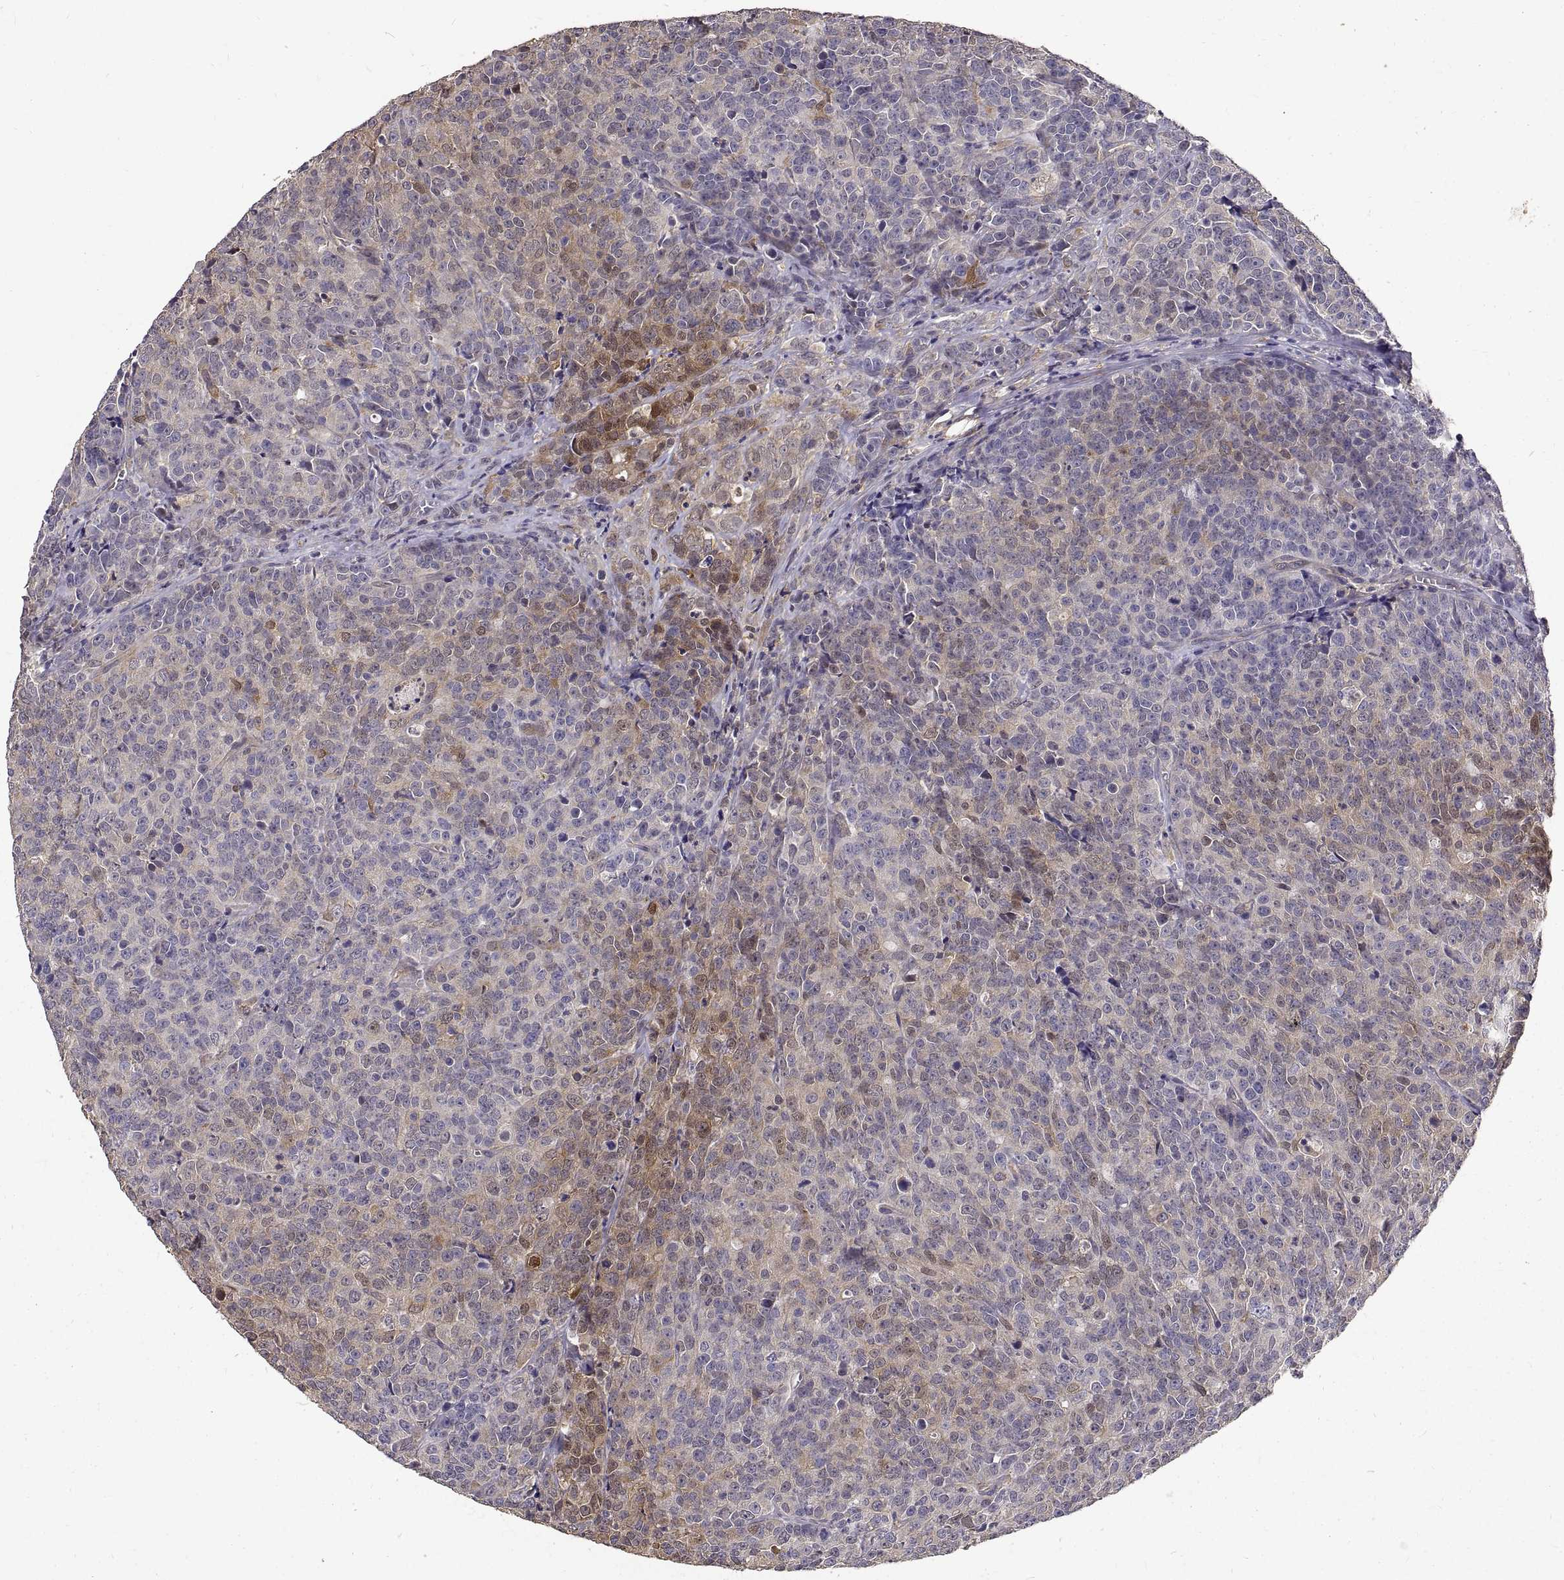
{"staining": {"intensity": "weak", "quantity": "<25%", "location": "cytoplasmic/membranous"}, "tissue": "prostate cancer", "cell_type": "Tumor cells", "image_type": "cancer", "snomed": [{"axis": "morphology", "description": "Adenocarcinoma, NOS"}, {"axis": "topography", "description": "Prostate"}], "caption": "Prostate cancer (adenocarcinoma) was stained to show a protein in brown. There is no significant expression in tumor cells.", "gene": "PEA15", "patient": {"sex": "male", "age": 67}}